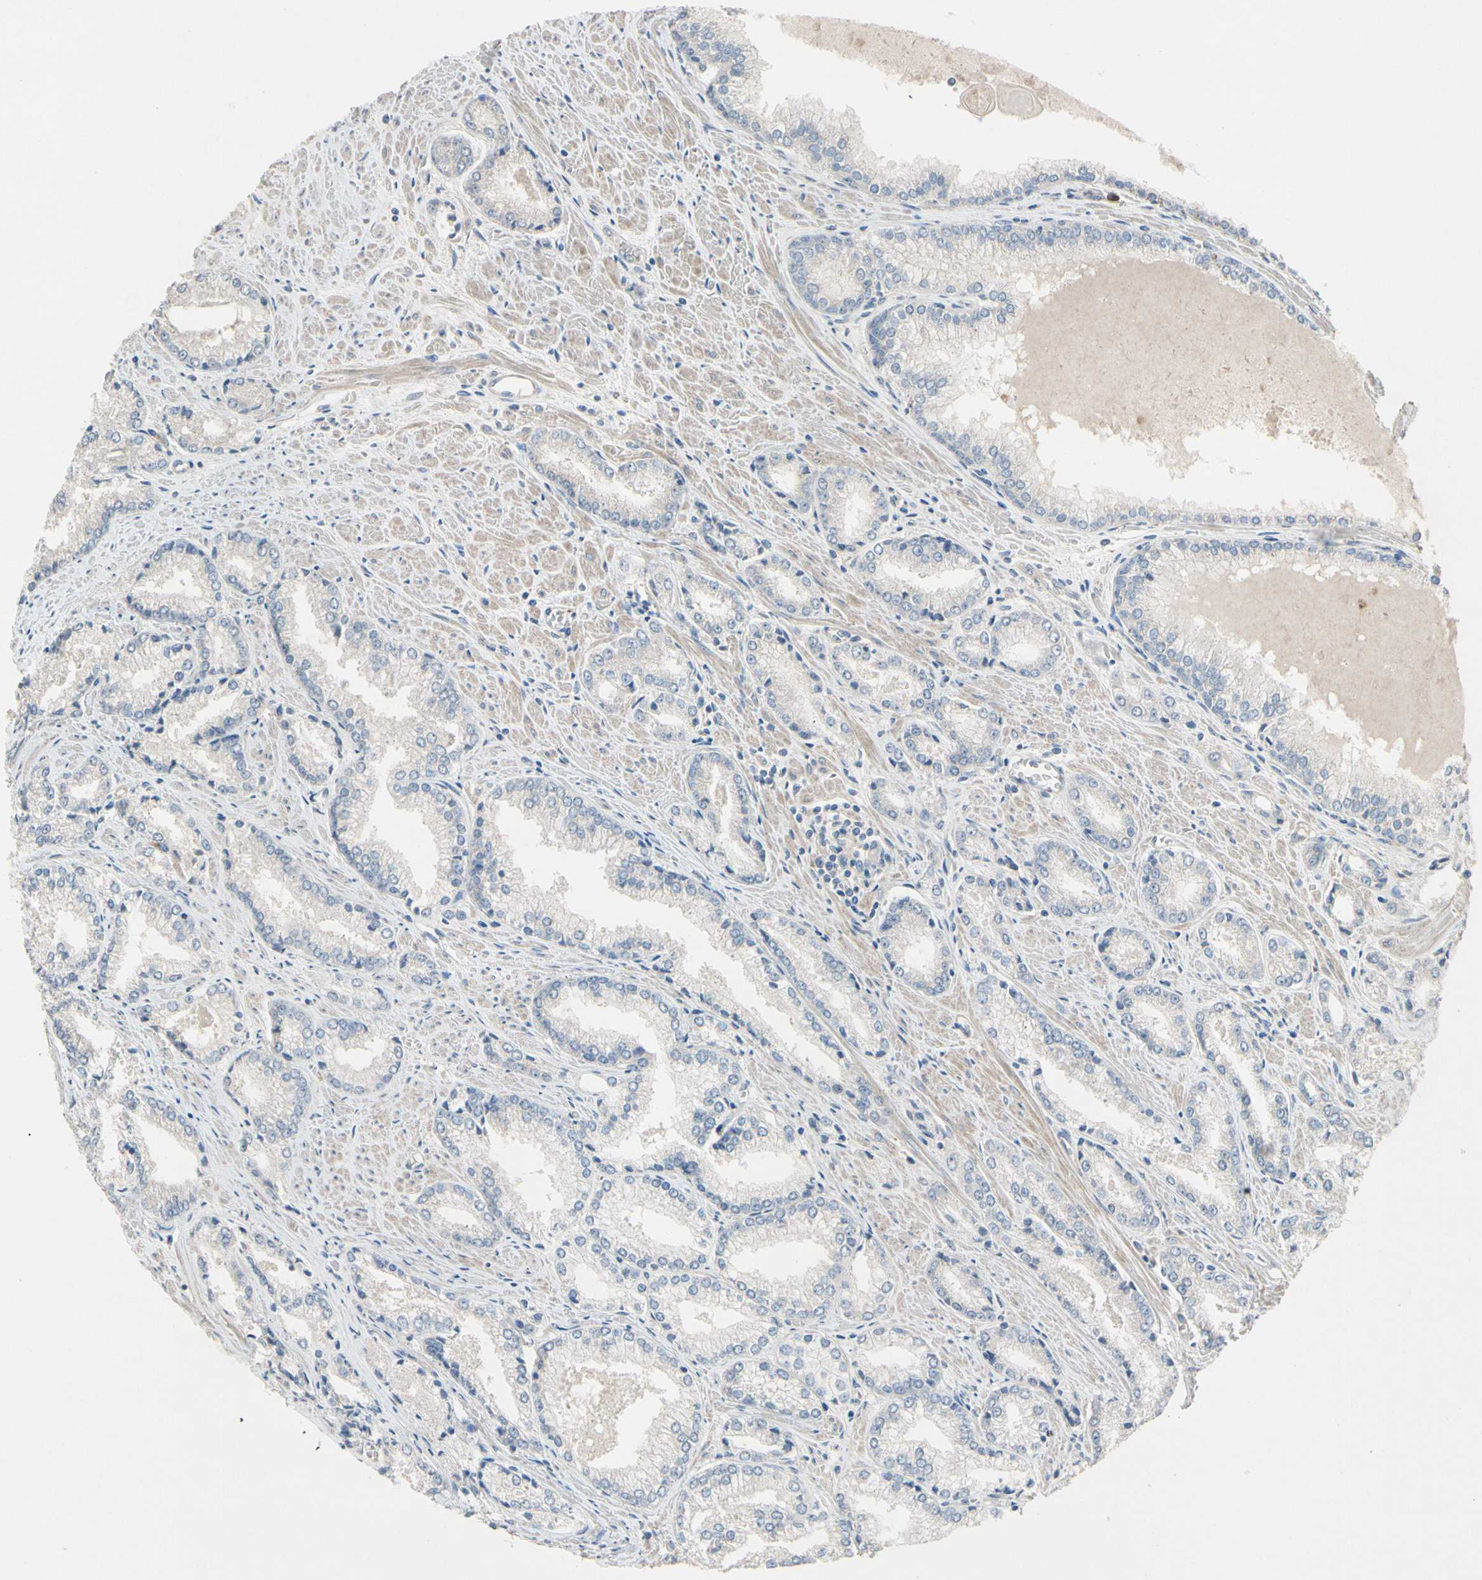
{"staining": {"intensity": "negative", "quantity": "none", "location": "none"}, "tissue": "prostate cancer", "cell_type": "Tumor cells", "image_type": "cancer", "snomed": [{"axis": "morphology", "description": "Adenocarcinoma, Low grade"}, {"axis": "topography", "description": "Prostate"}], "caption": "Prostate low-grade adenocarcinoma was stained to show a protein in brown. There is no significant positivity in tumor cells.", "gene": "SIGLEC5", "patient": {"sex": "male", "age": 64}}